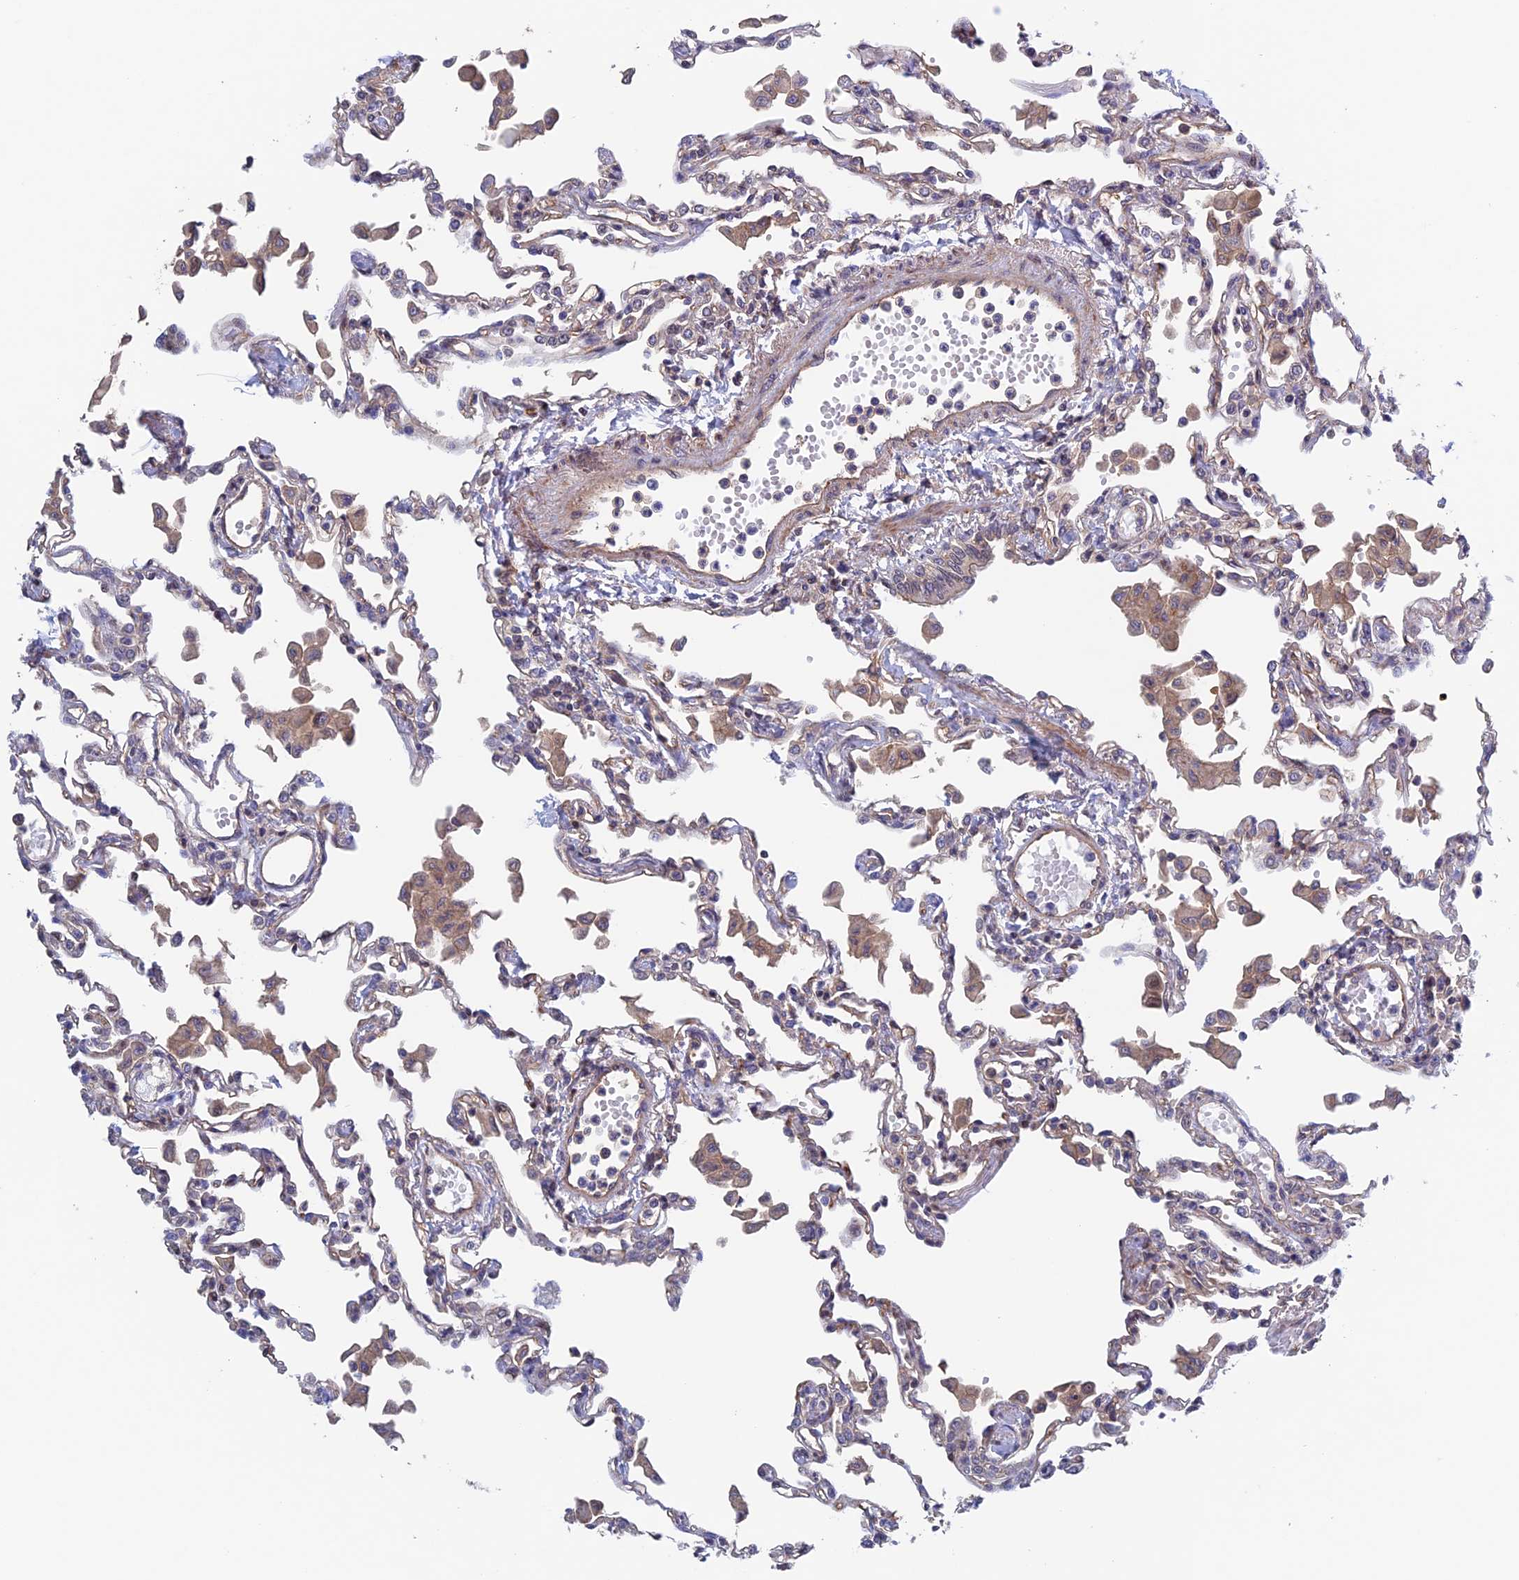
{"staining": {"intensity": "negative", "quantity": "none", "location": "none"}, "tissue": "lung", "cell_type": "Alveolar cells", "image_type": "normal", "snomed": [{"axis": "morphology", "description": "Normal tissue, NOS"}, {"axis": "topography", "description": "Bronchus"}, {"axis": "topography", "description": "Lung"}], "caption": "IHC photomicrograph of unremarkable lung: human lung stained with DAB (3,3'-diaminobenzidine) displays no significant protein expression in alveolar cells.", "gene": "NUDT16L1", "patient": {"sex": "female", "age": 49}}